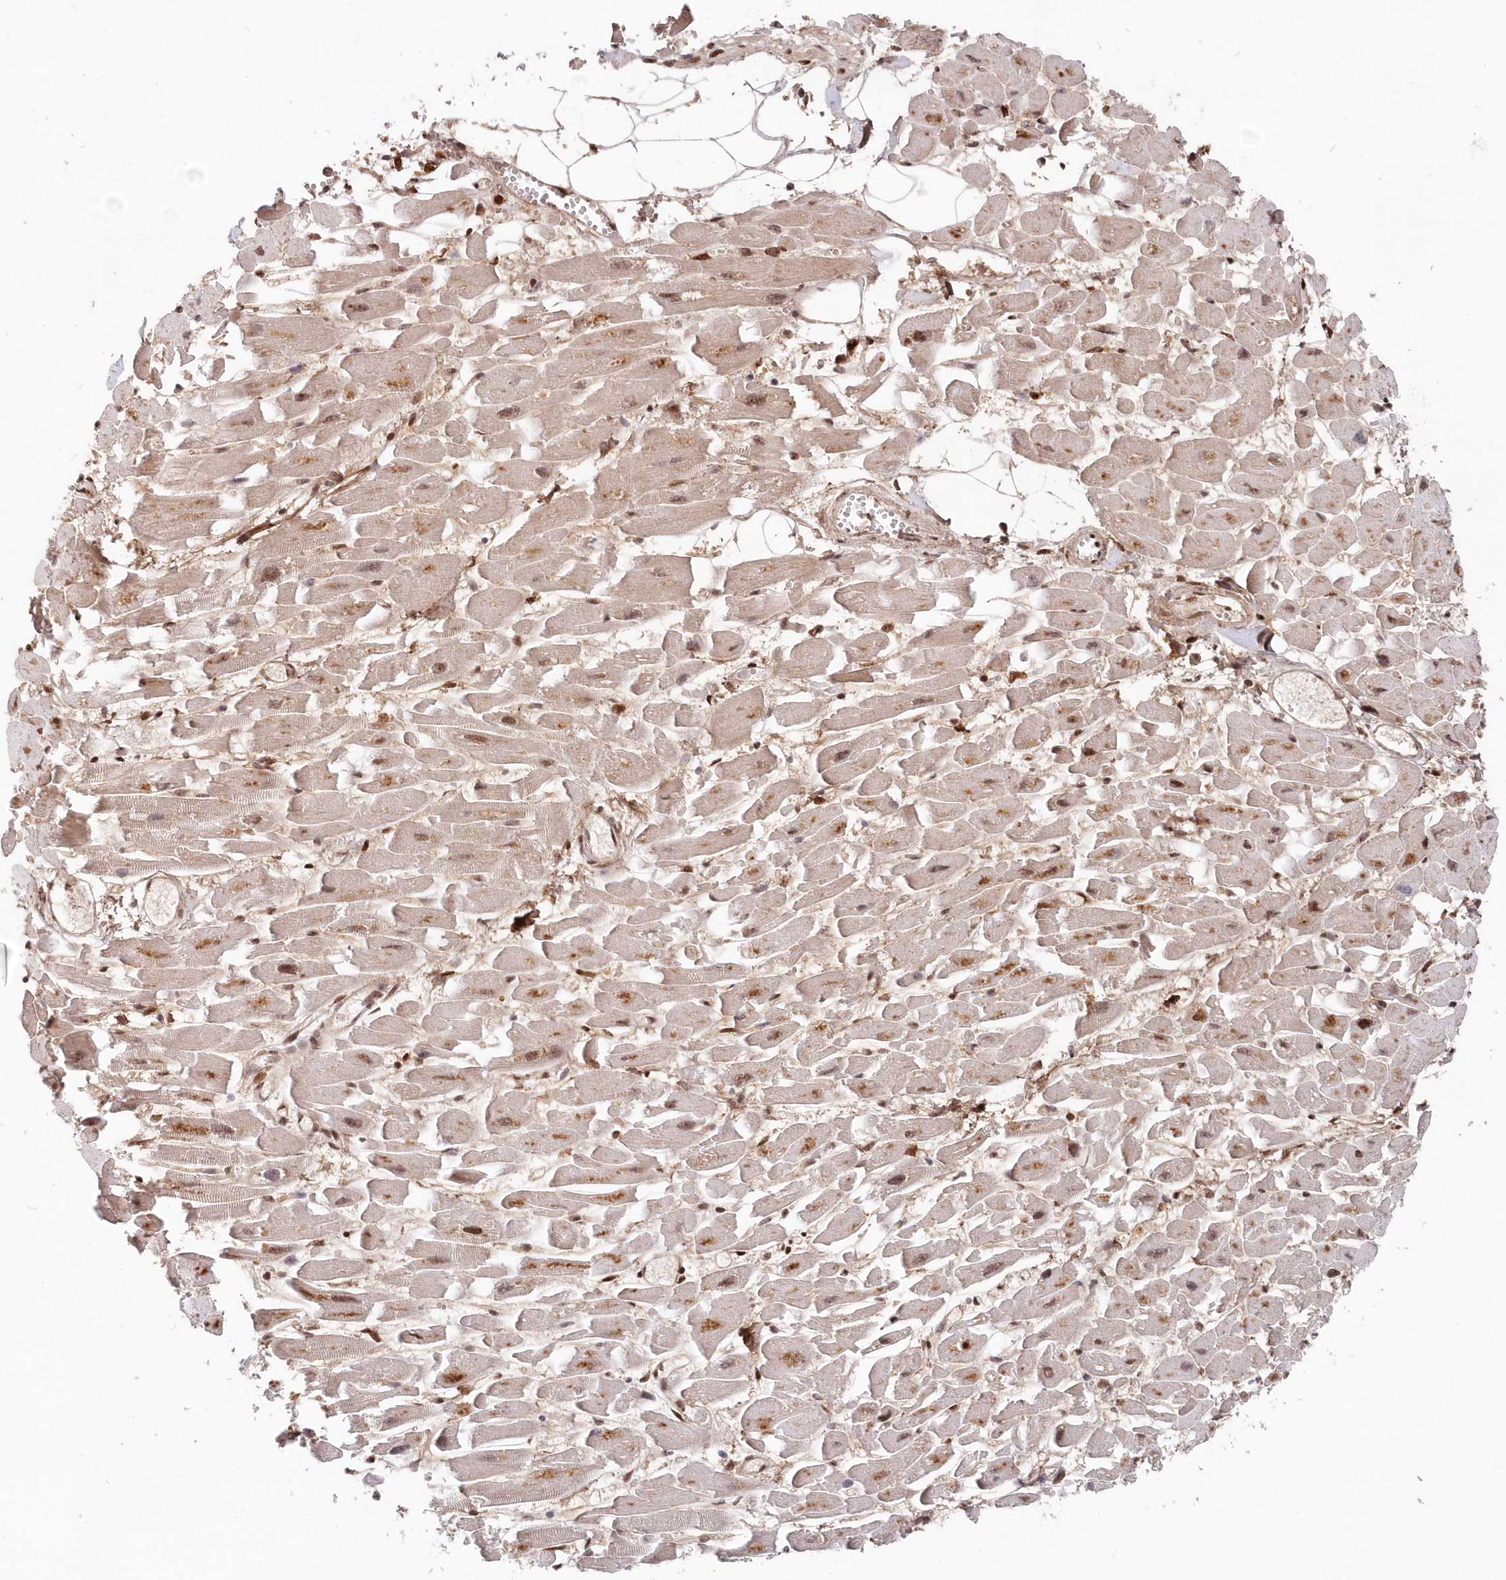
{"staining": {"intensity": "moderate", "quantity": "25%-75%", "location": "nuclear"}, "tissue": "heart muscle", "cell_type": "Cardiomyocytes", "image_type": "normal", "snomed": [{"axis": "morphology", "description": "Normal tissue, NOS"}, {"axis": "topography", "description": "Heart"}], "caption": "Brown immunohistochemical staining in normal human heart muscle shows moderate nuclear staining in approximately 25%-75% of cardiomyocytes. (Brightfield microscopy of DAB IHC at high magnification).", "gene": "ABHD14B", "patient": {"sex": "female", "age": 64}}